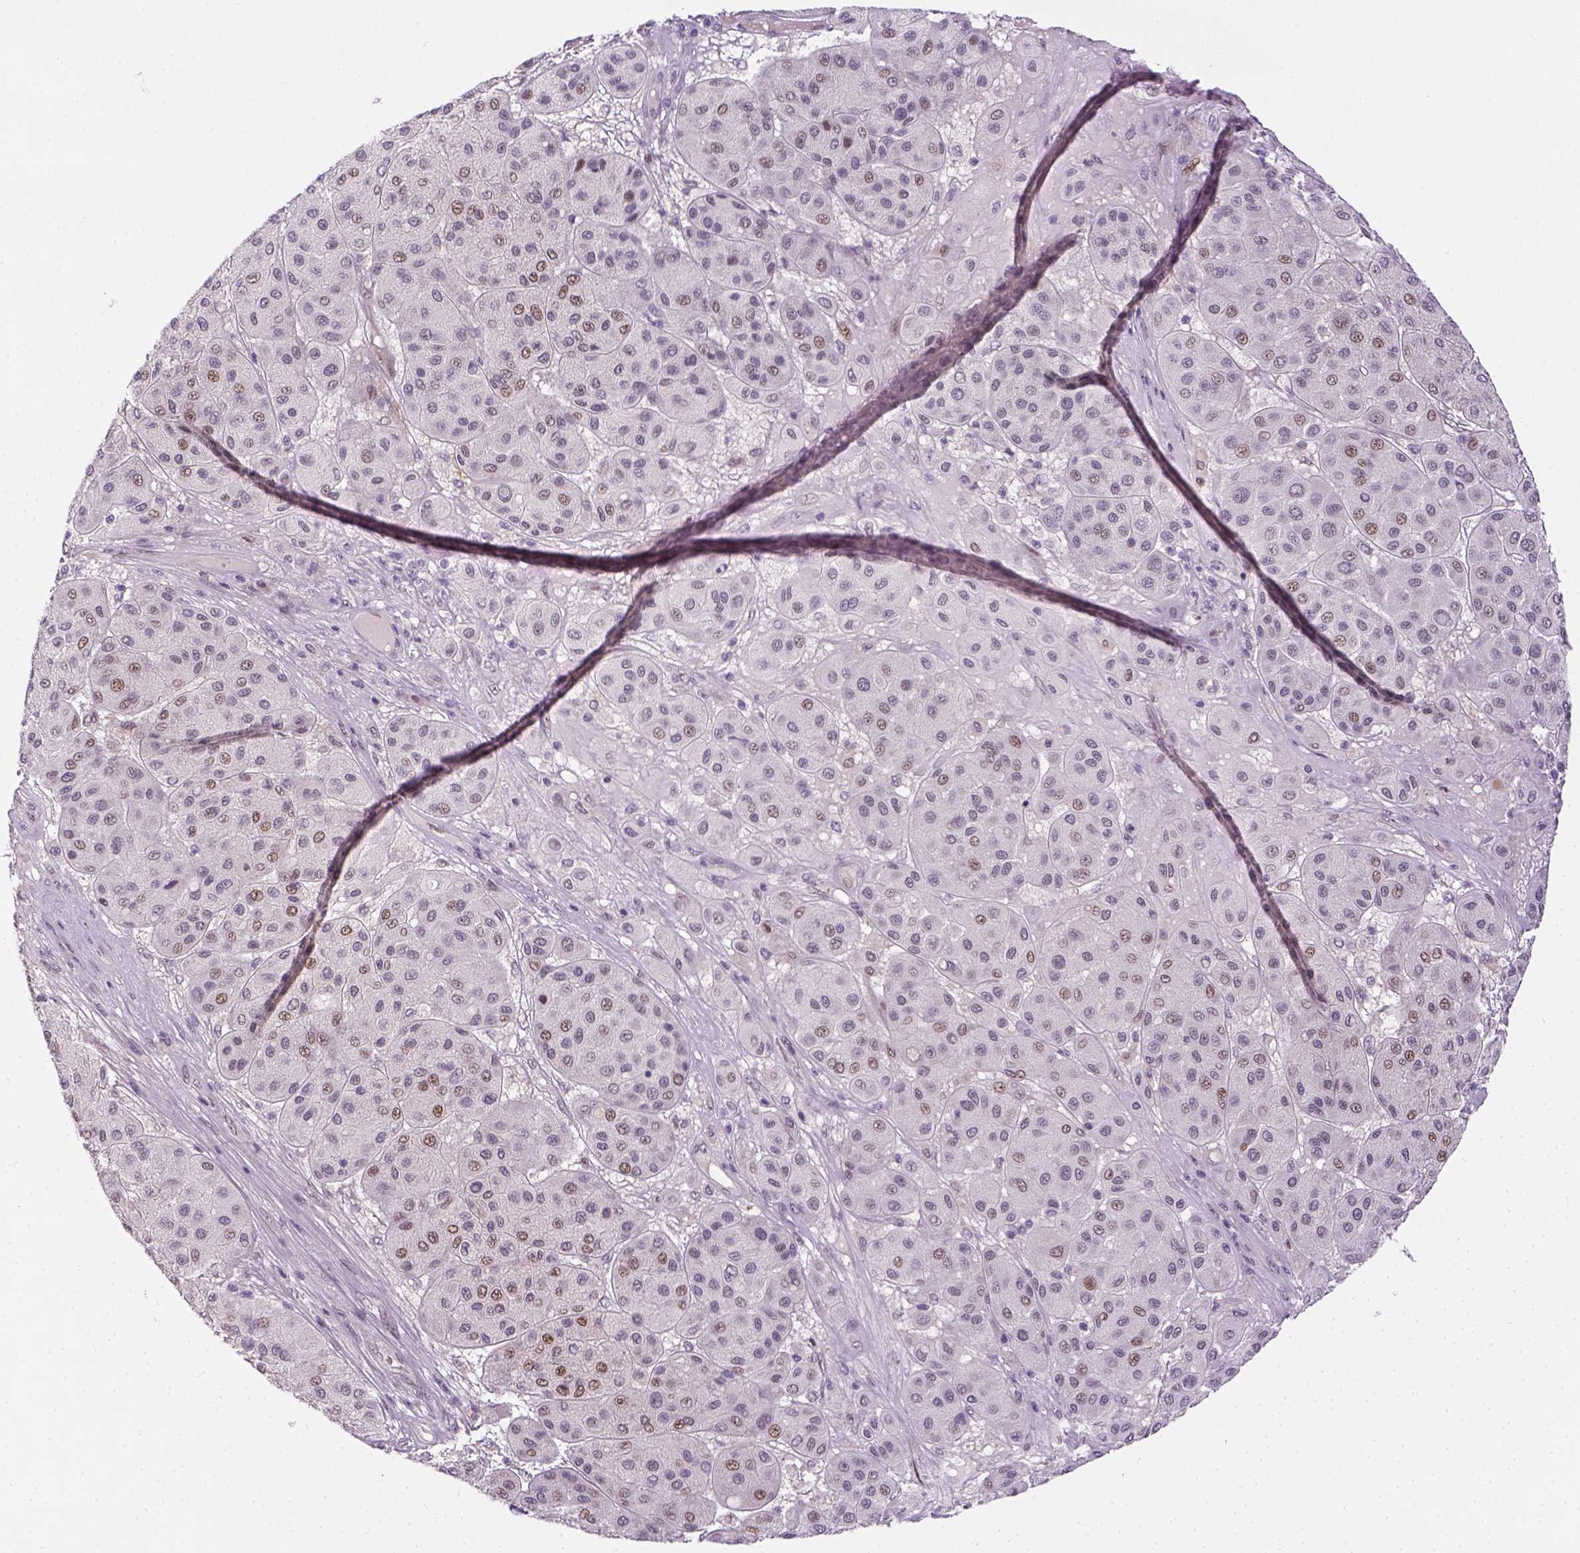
{"staining": {"intensity": "weak", "quantity": "<25%", "location": "nuclear"}, "tissue": "melanoma", "cell_type": "Tumor cells", "image_type": "cancer", "snomed": [{"axis": "morphology", "description": "Malignant melanoma, Metastatic site"}, {"axis": "topography", "description": "Smooth muscle"}], "caption": "There is no significant positivity in tumor cells of malignant melanoma (metastatic site).", "gene": "MAGEB3", "patient": {"sex": "male", "age": 41}}